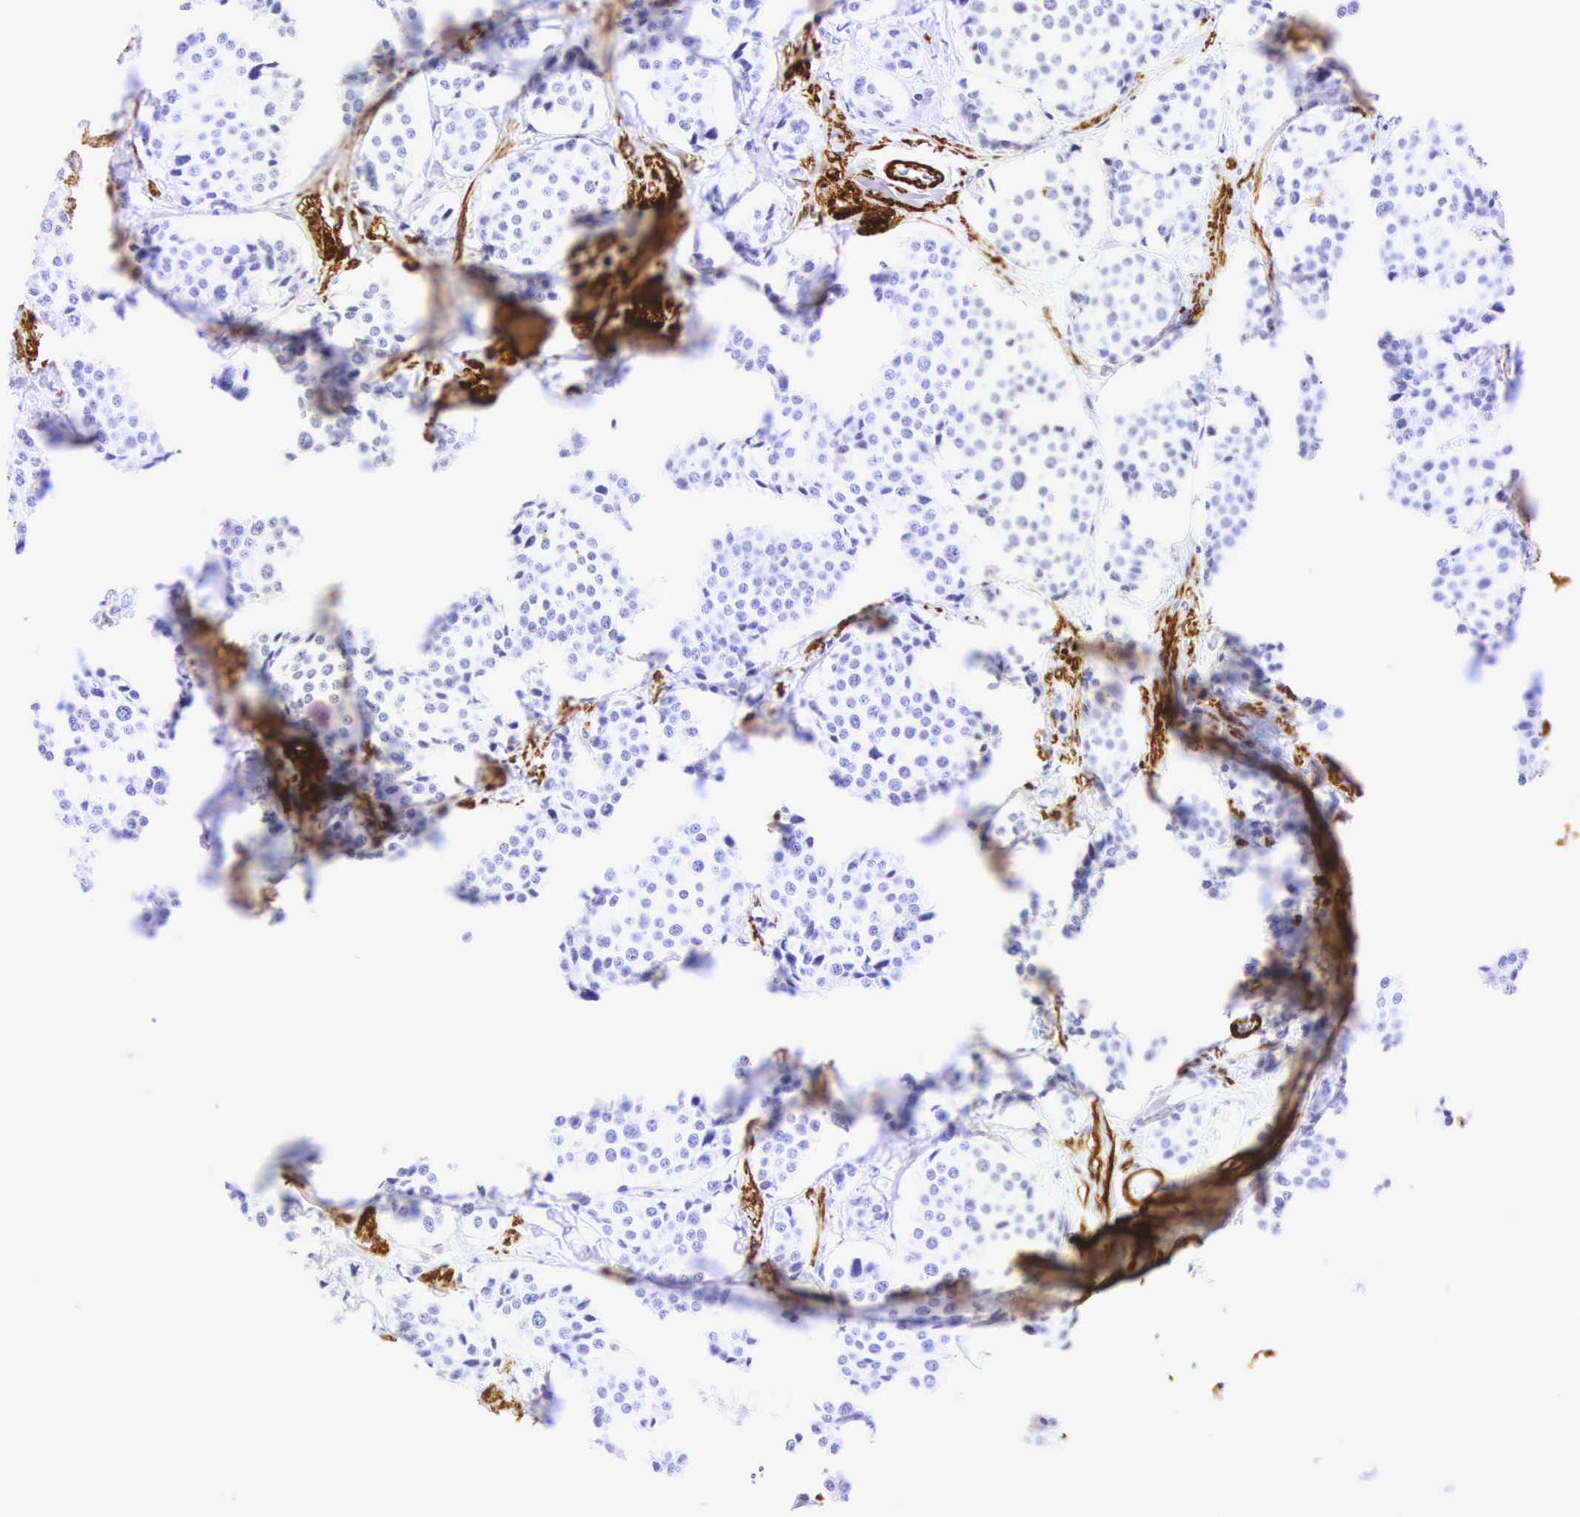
{"staining": {"intensity": "negative", "quantity": "none", "location": "none"}, "tissue": "carcinoid", "cell_type": "Tumor cells", "image_type": "cancer", "snomed": [{"axis": "morphology", "description": "Carcinoid, malignant, NOS"}, {"axis": "topography", "description": "Small intestine"}], "caption": "The immunohistochemistry micrograph has no significant staining in tumor cells of carcinoid (malignant) tissue.", "gene": "CALD1", "patient": {"sex": "male", "age": 60}}